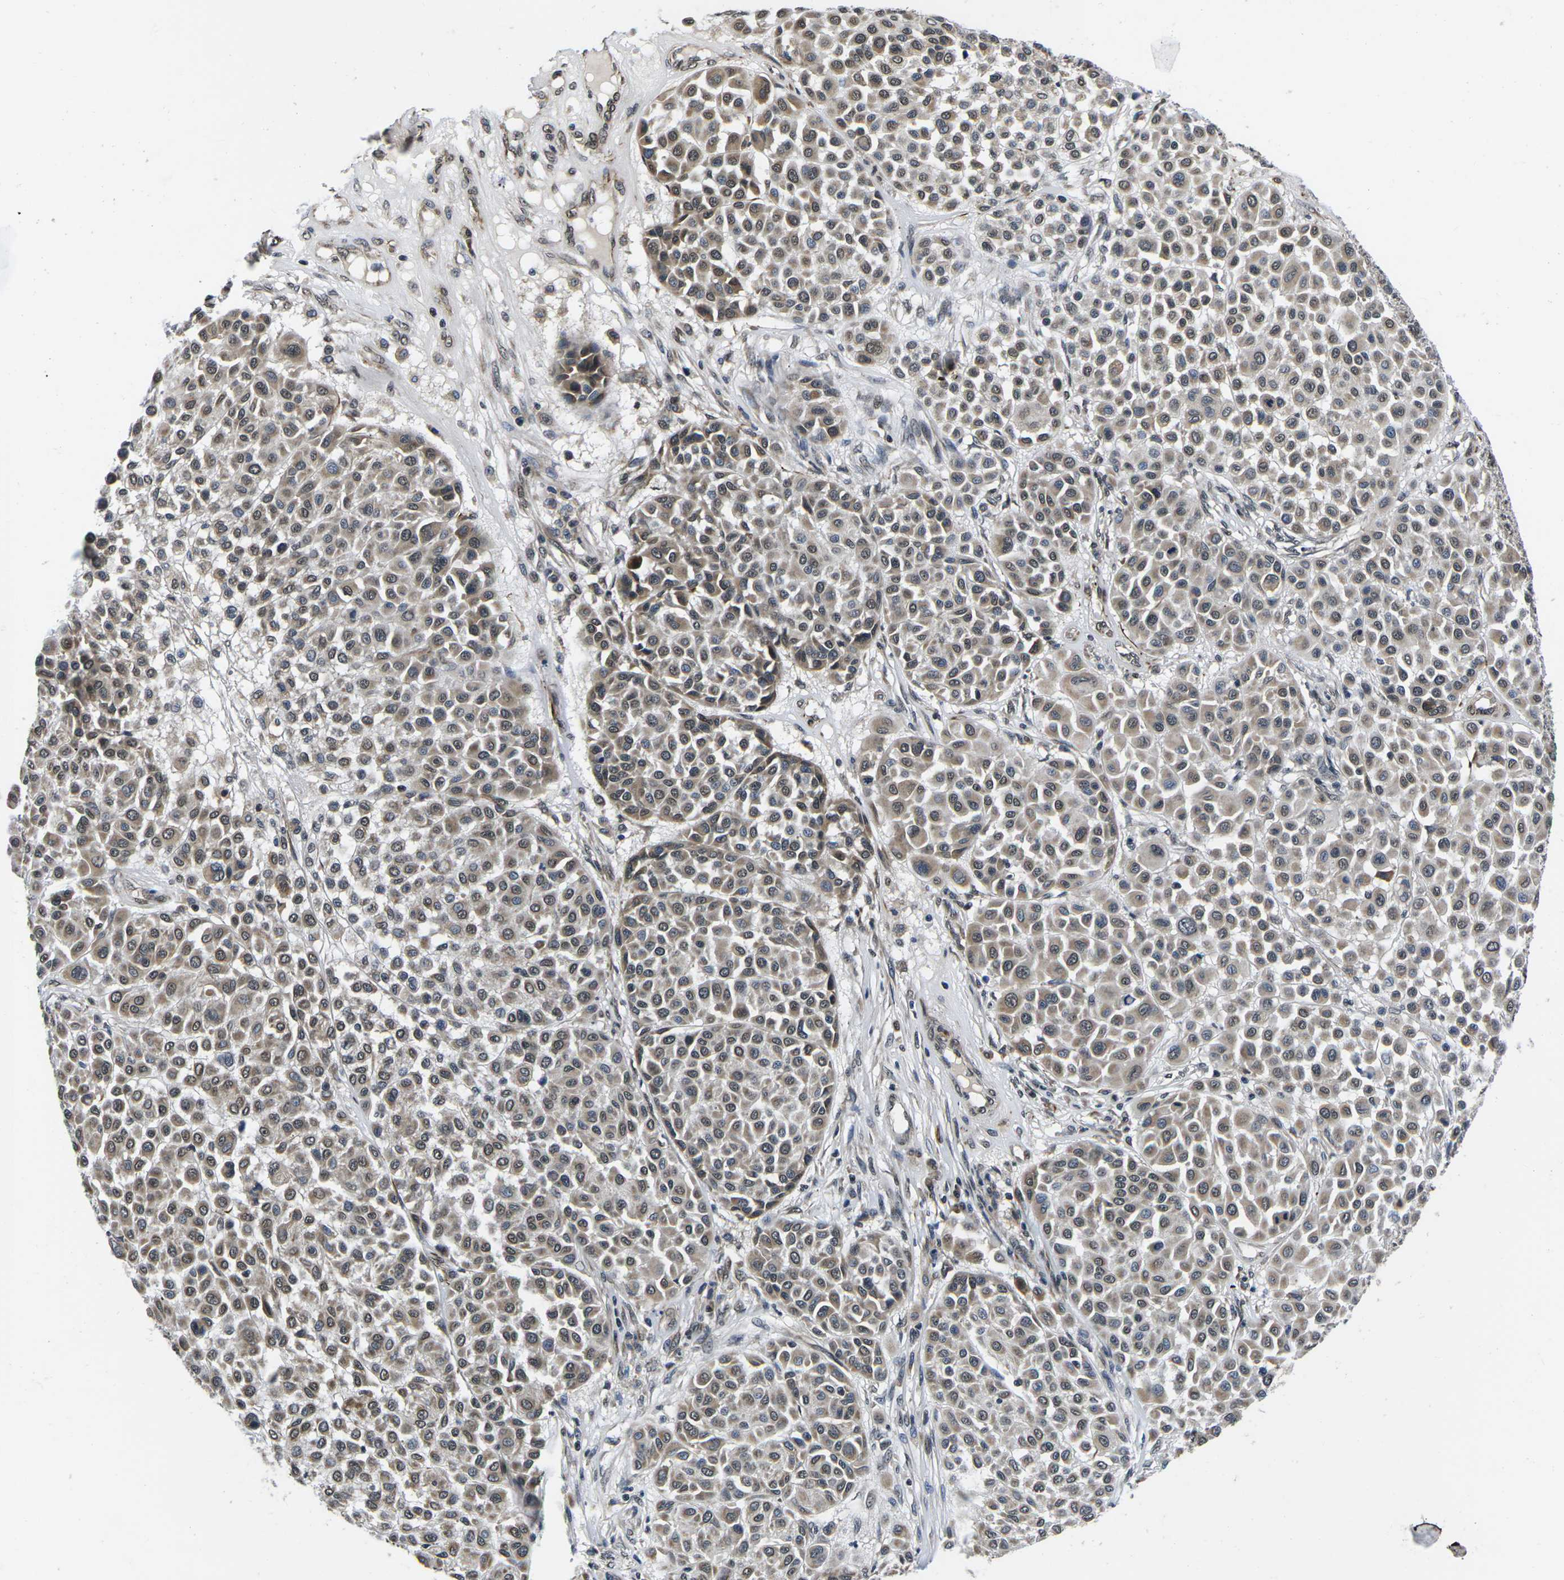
{"staining": {"intensity": "moderate", "quantity": ">75%", "location": "nuclear"}, "tissue": "melanoma", "cell_type": "Tumor cells", "image_type": "cancer", "snomed": [{"axis": "morphology", "description": "Malignant melanoma, Metastatic site"}, {"axis": "topography", "description": "Soft tissue"}], "caption": "Melanoma tissue displays moderate nuclear positivity in approximately >75% of tumor cells (Brightfield microscopy of DAB IHC at high magnification).", "gene": "CCNE1", "patient": {"sex": "male", "age": 41}}